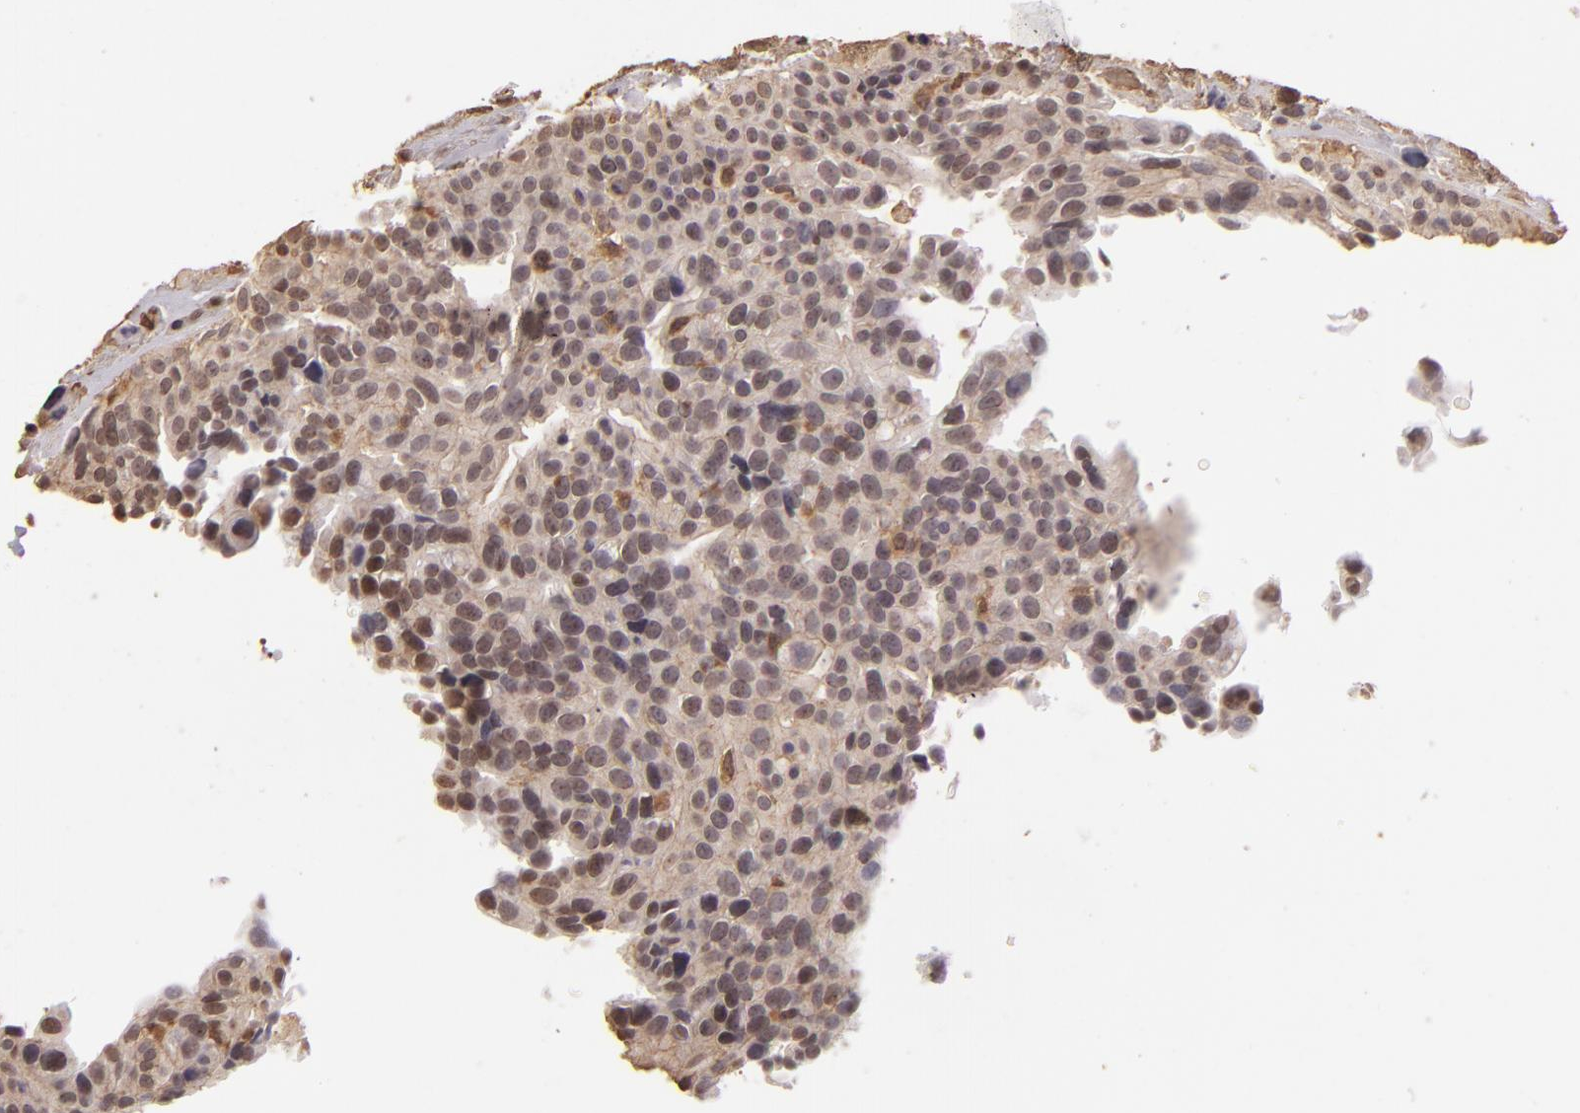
{"staining": {"intensity": "weak", "quantity": ">75%", "location": "cytoplasmic/membranous"}, "tissue": "breast cancer", "cell_type": "Tumor cells", "image_type": "cancer", "snomed": [{"axis": "morphology", "description": "Neoplasm, malignant, NOS"}, {"axis": "topography", "description": "Breast"}], "caption": "DAB immunohistochemical staining of breast cancer demonstrates weak cytoplasmic/membranous protein expression in approximately >75% of tumor cells. (Stains: DAB (3,3'-diaminobenzidine) in brown, nuclei in blue, Microscopy: brightfield microscopy at high magnification).", "gene": "ARPC2", "patient": {"sex": "female", "age": 50}}